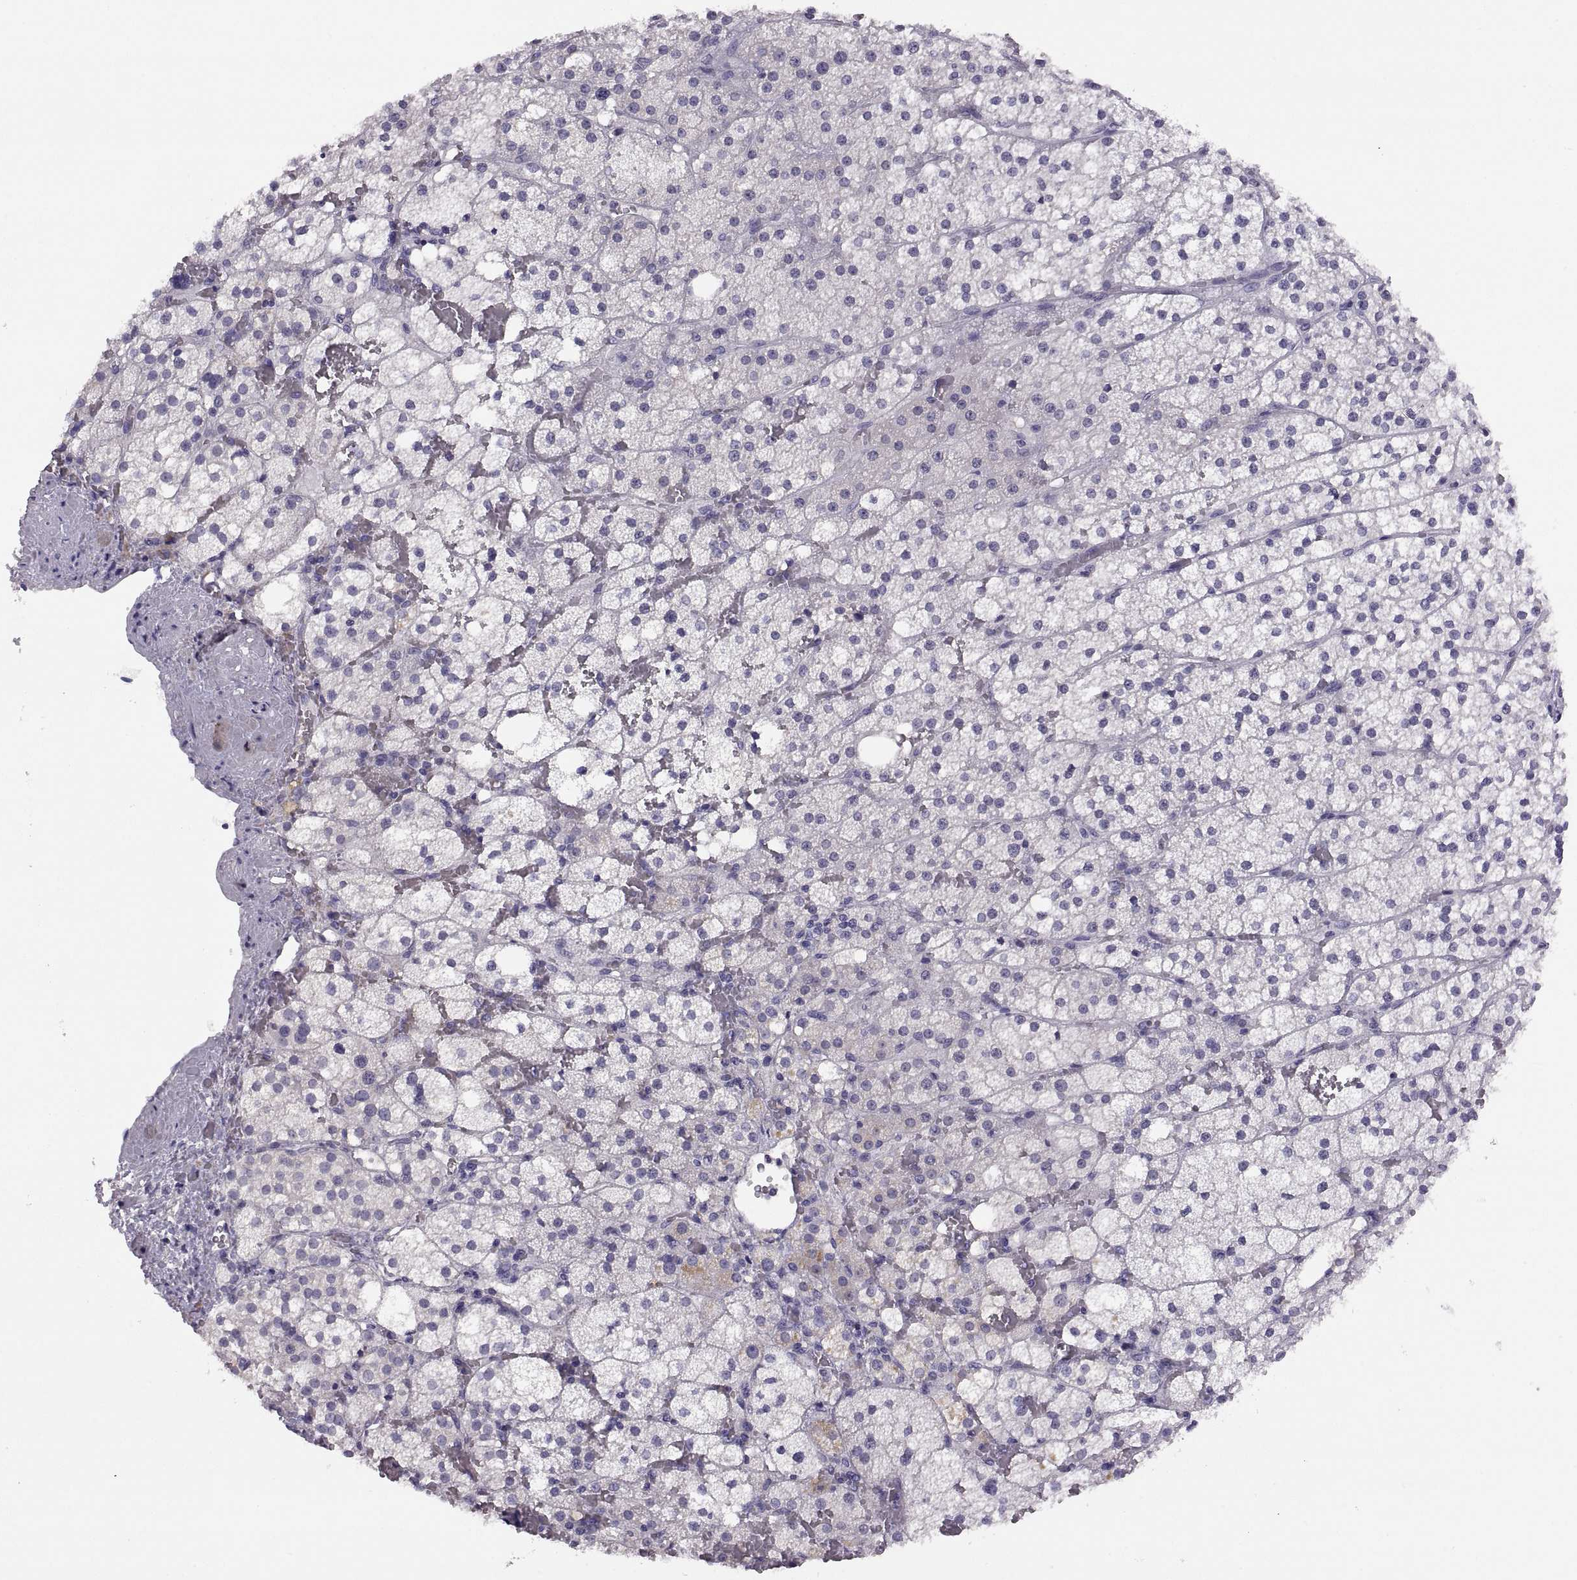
{"staining": {"intensity": "negative", "quantity": "none", "location": "none"}, "tissue": "adrenal gland", "cell_type": "Glandular cells", "image_type": "normal", "snomed": [{"axis": "morphology", "description": "Normal tissue, NOS"}, {"axis": "topography", "description": "Adrenal gland"}], "caption": "Immunohistochemistry micrograph of normal adrenal gland: human adrenal gland stained with DAB exhibits no significant protein staining in glandular cells.", "gene": "TBX19", "patient": {"sex": "male", "age": 53}}